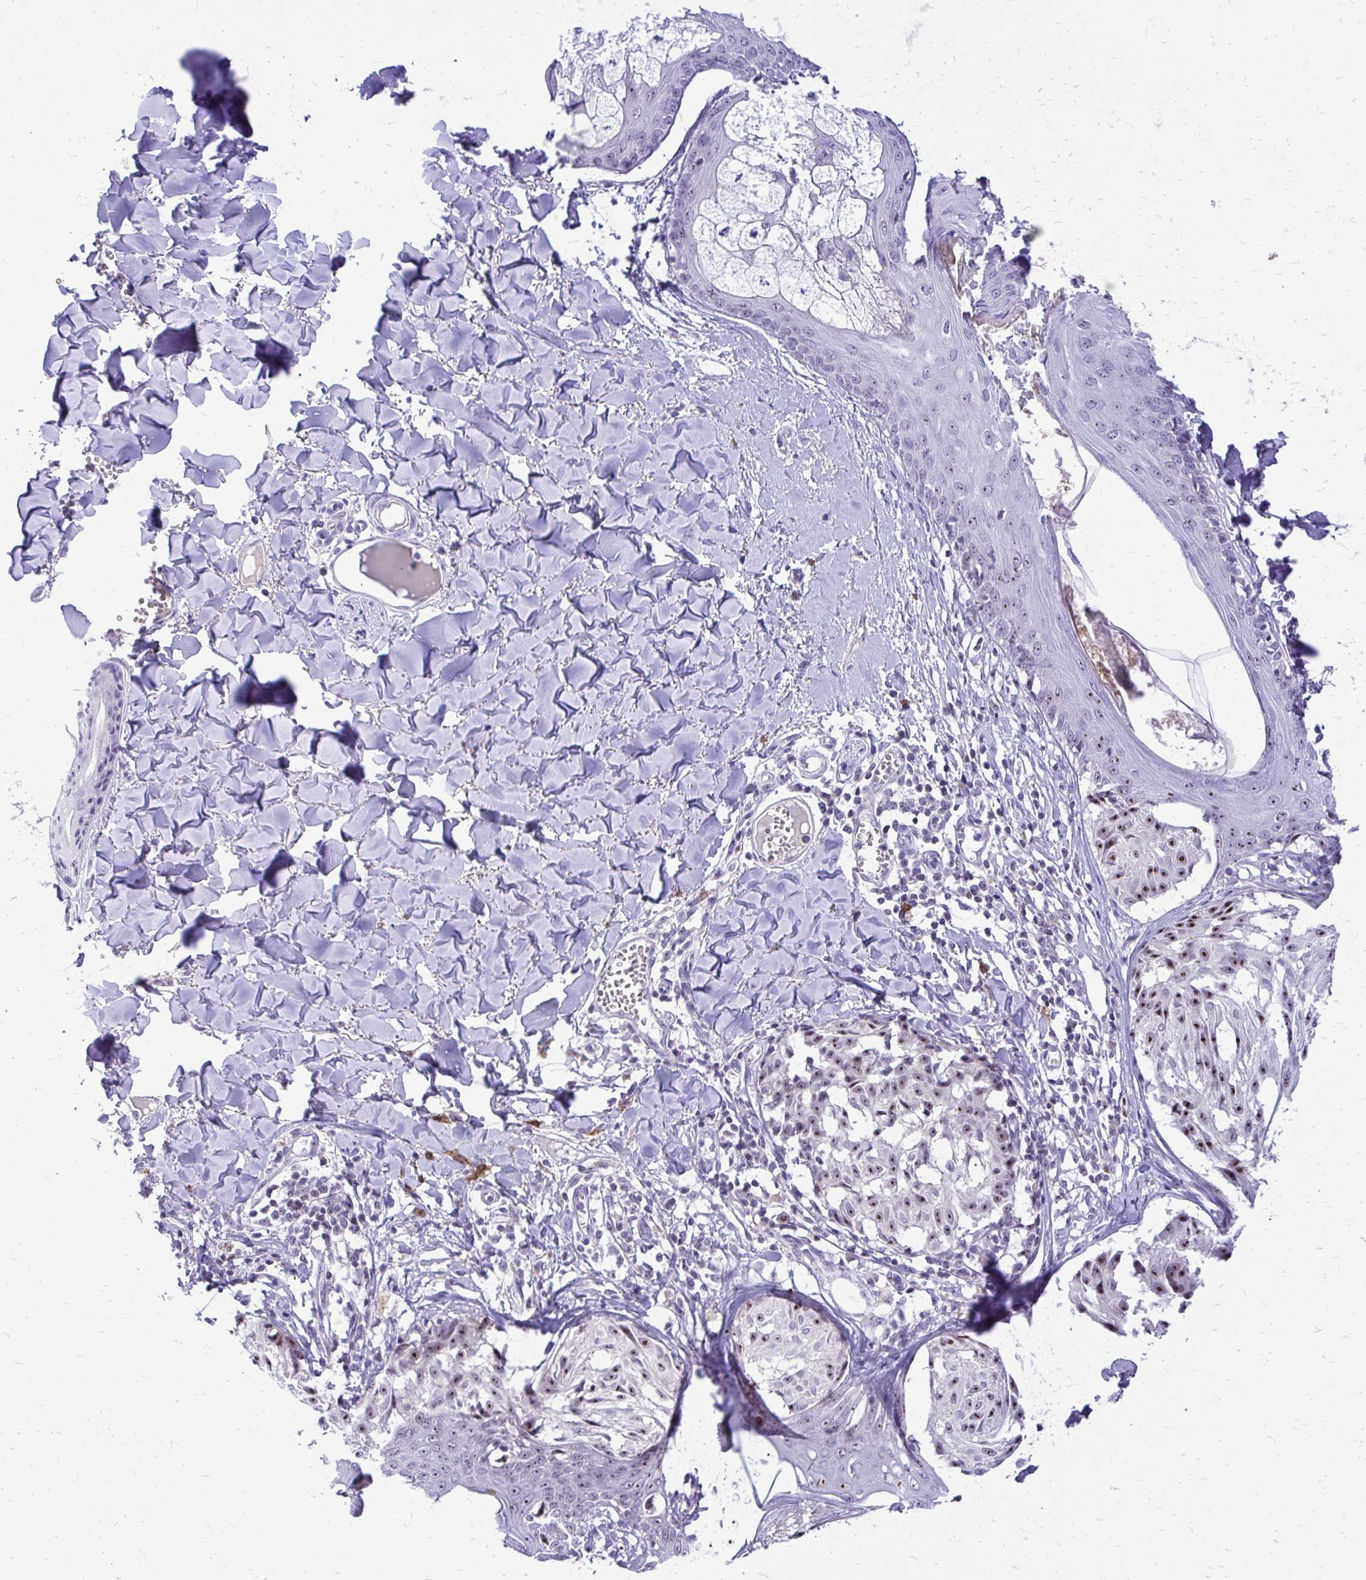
{"staining": {"intensity": "moderate", "quantity": "25%-75%", "location": "nuclear"}, "tissue": "melanoma", "cell_type": "Tumor cells", "image_type": "cancer", "snomed": [{"axis": "morphology", "description": "Malignant melanoma, NOS"}, {"axis": "topography", "description": "Skin"}], "caption": "DAB (3,3'-diaminobenzidine) immunohistochemical staining of human malignant melanoma reveals moderate nuclear protein positivity in approximately 25%-75% of tumor cells. (Brightfield microscopy of DAB IHC at high magnification).", "gene": "NIFK", "patient": {"sex": "female", "age": 43}}